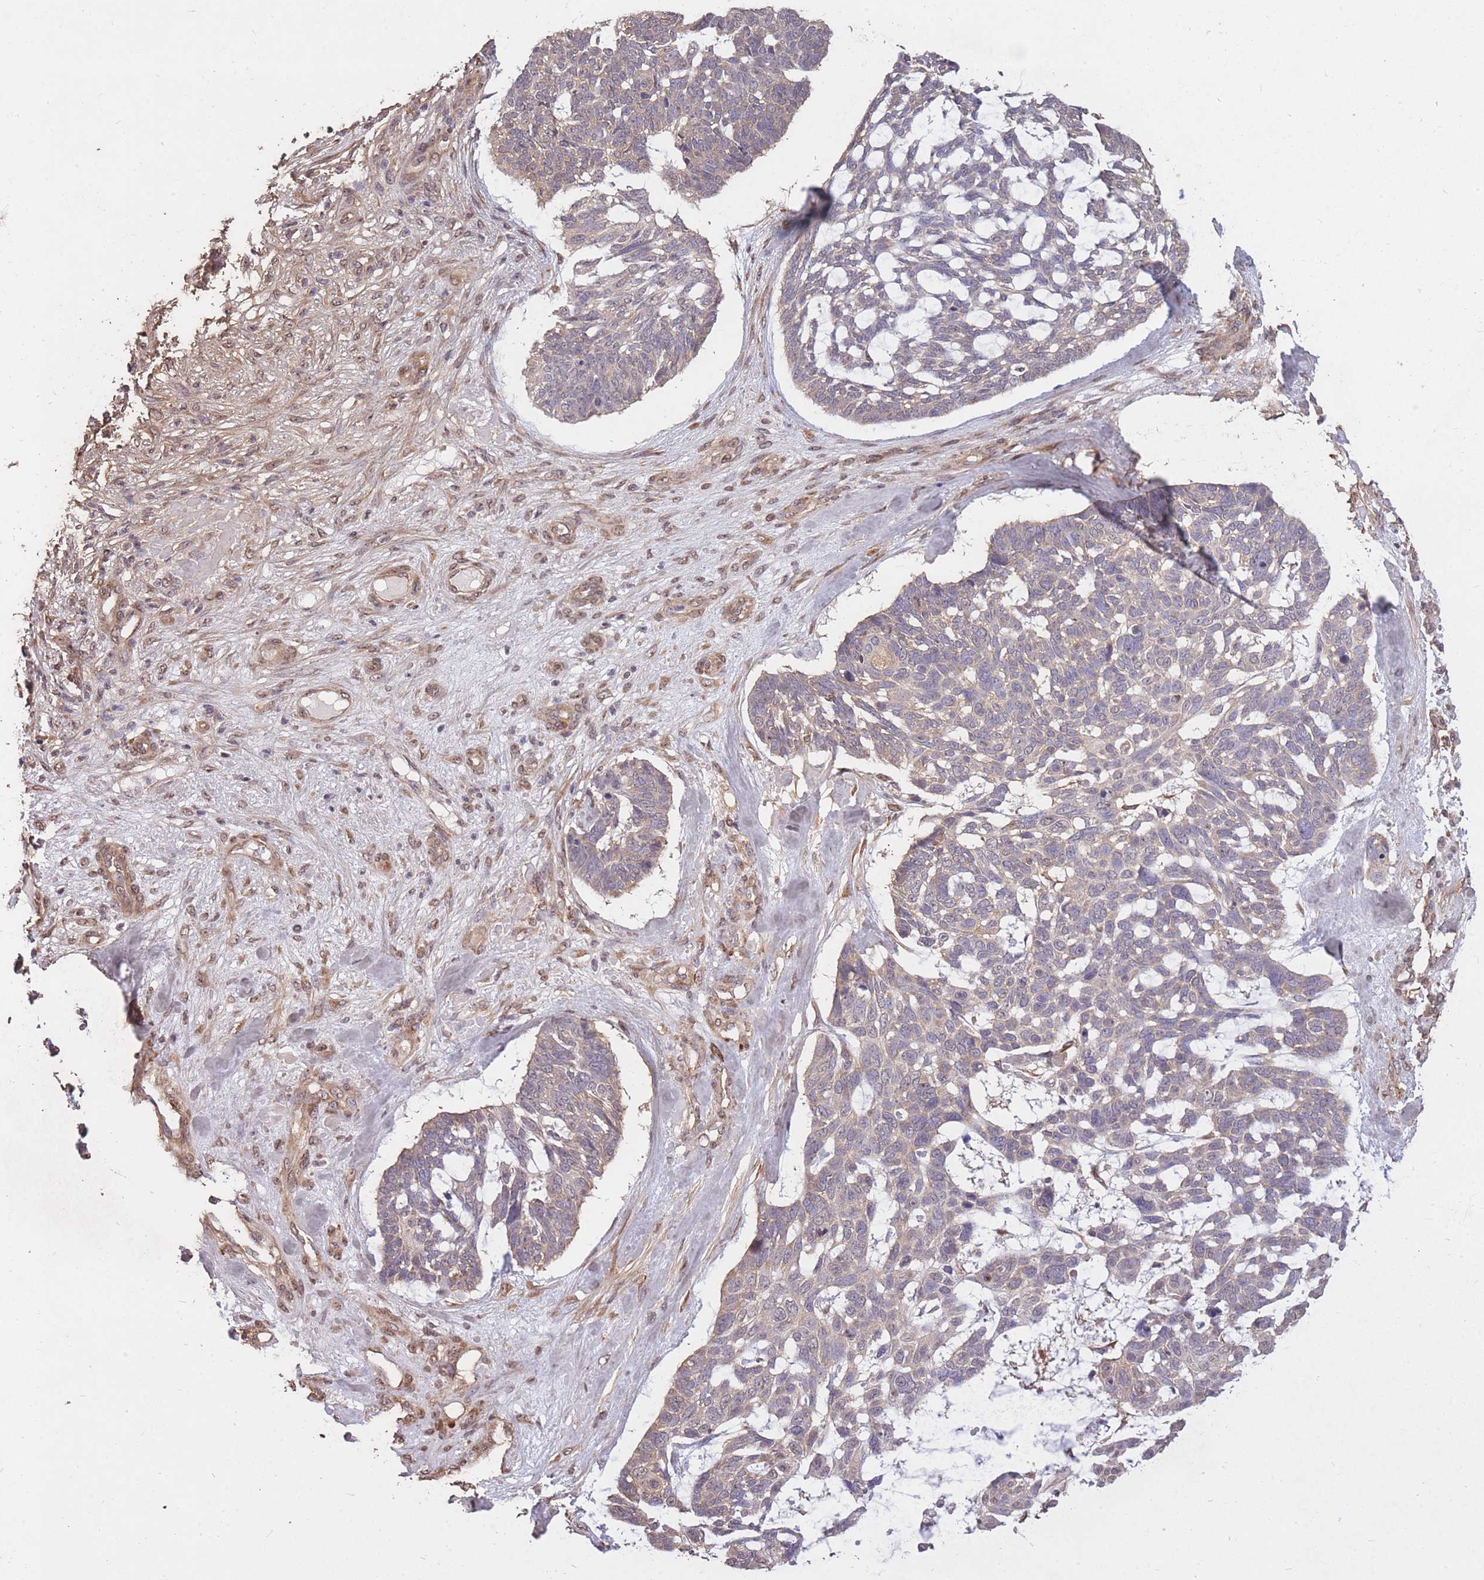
{"staining": {"intensity": "negative", "quantity": "none", "location": "none"}, "tissue": "skin cancer", "cell_type": "Tumor cells", "image_type": "cancer", "snomed": [{"axis": "morphology", "description": "Basal cell carcinoma"}, {"axis": "topography", "description": "Skin"}], "caption": "IHC micrograph of neoplastic tissue: human skin cancer (basal cell carcinoma) stained with DAB (3,3'-diaminobenzidine) demonstrates no significant protein staining in tumor cells.", "gene": "DYNC1LI2", "patient": {"sex": "male", "age": 88}}